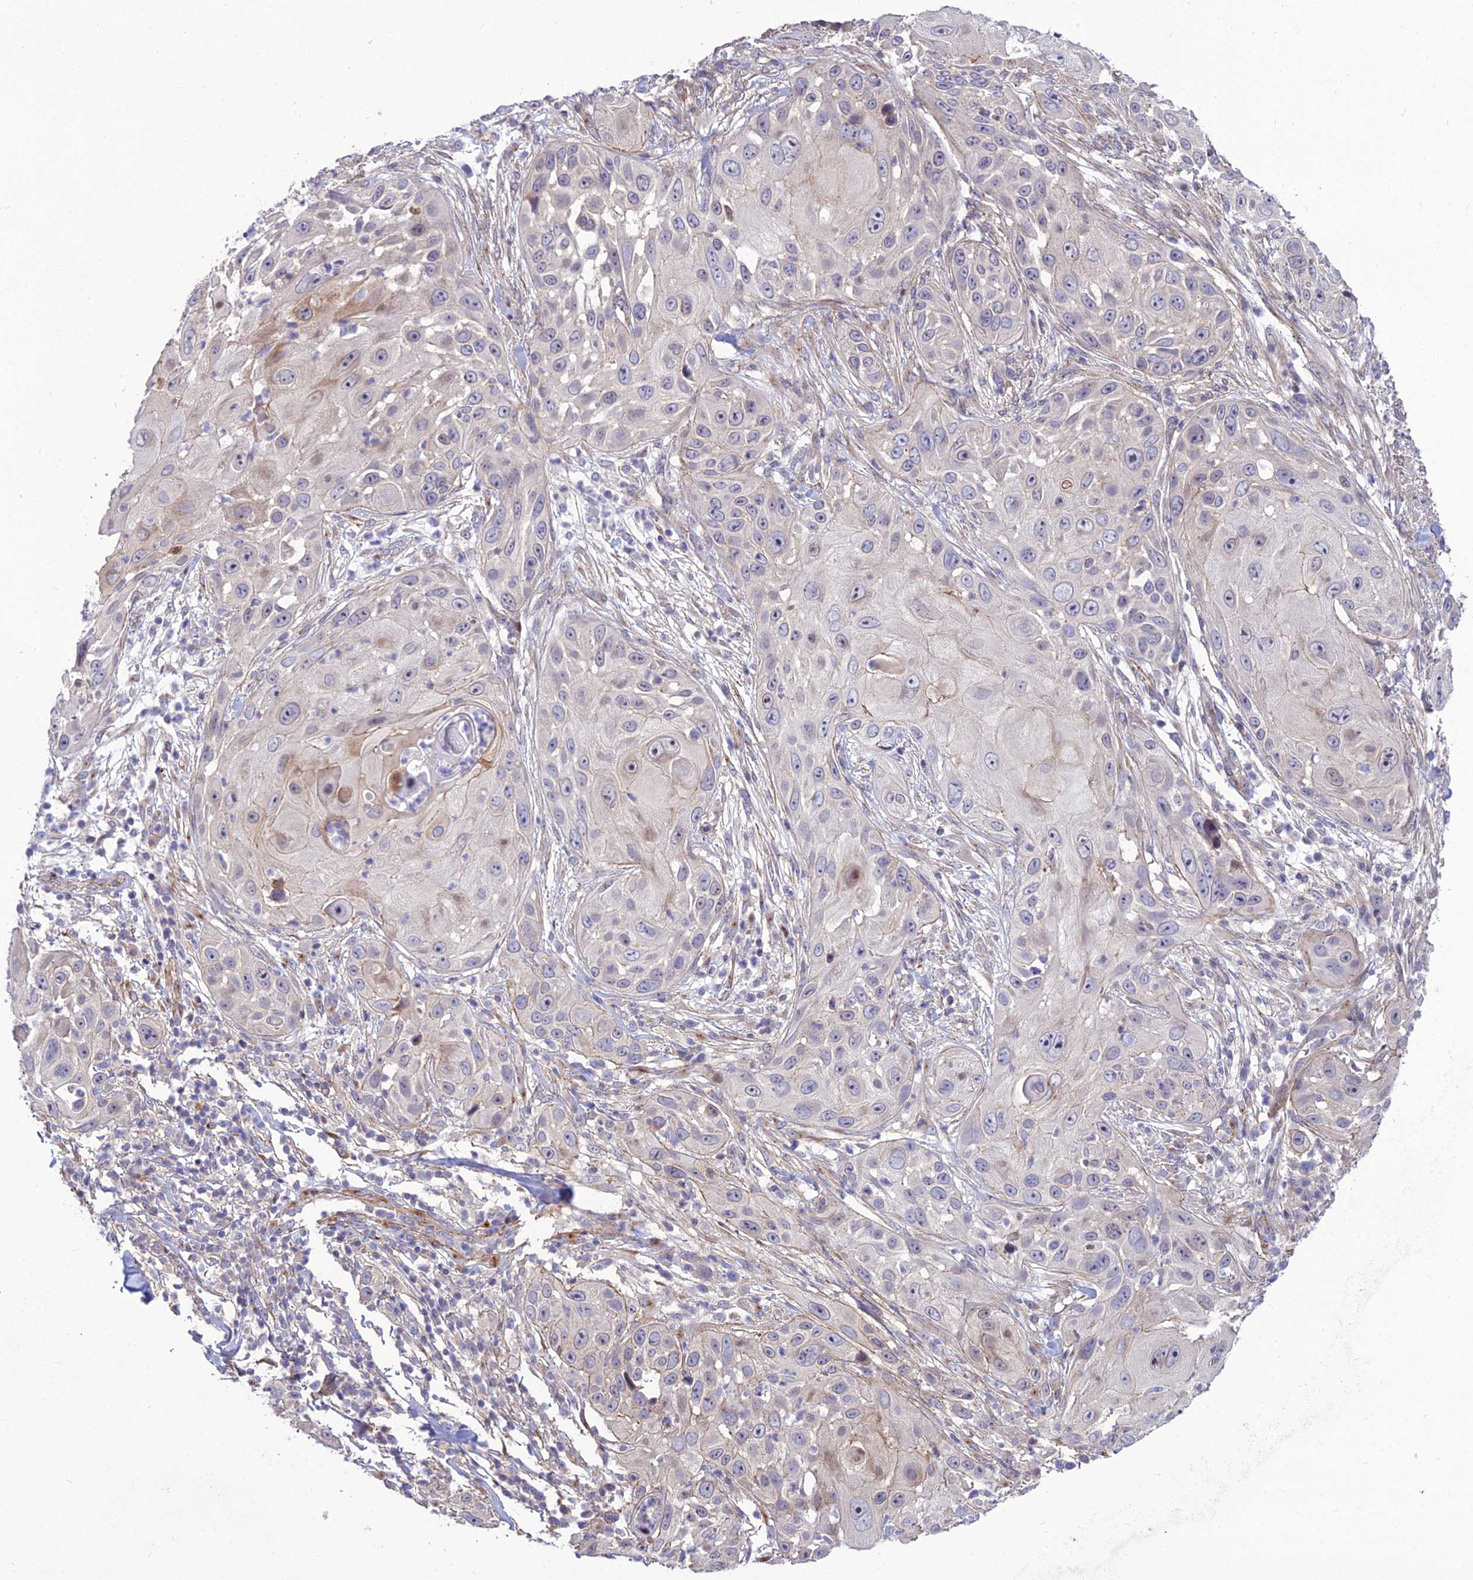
{"staining": {"intensity": "negative", "quantity": "none", "location": "none"}, "tissue": "skin cancer", "cell_type": "Tumor cells", "image_type": "cancer", "snomed": [{"axis": "morphology", "description": "Squamous cell carcinoma, NOS"}, {"axis": "topography", "description": "Skin"}], "caption": "Skin squamous cell carcinoma was stained to show a protein in brown. There is no significant staining in tumor cells. Brightfield microscopy of immunohistochemistry stained with DAB (brown) and hematoxylin (blue), captured at high magnification.", "gene": "TSPYL2", "patient": {"sex": "female", "age": 44}}